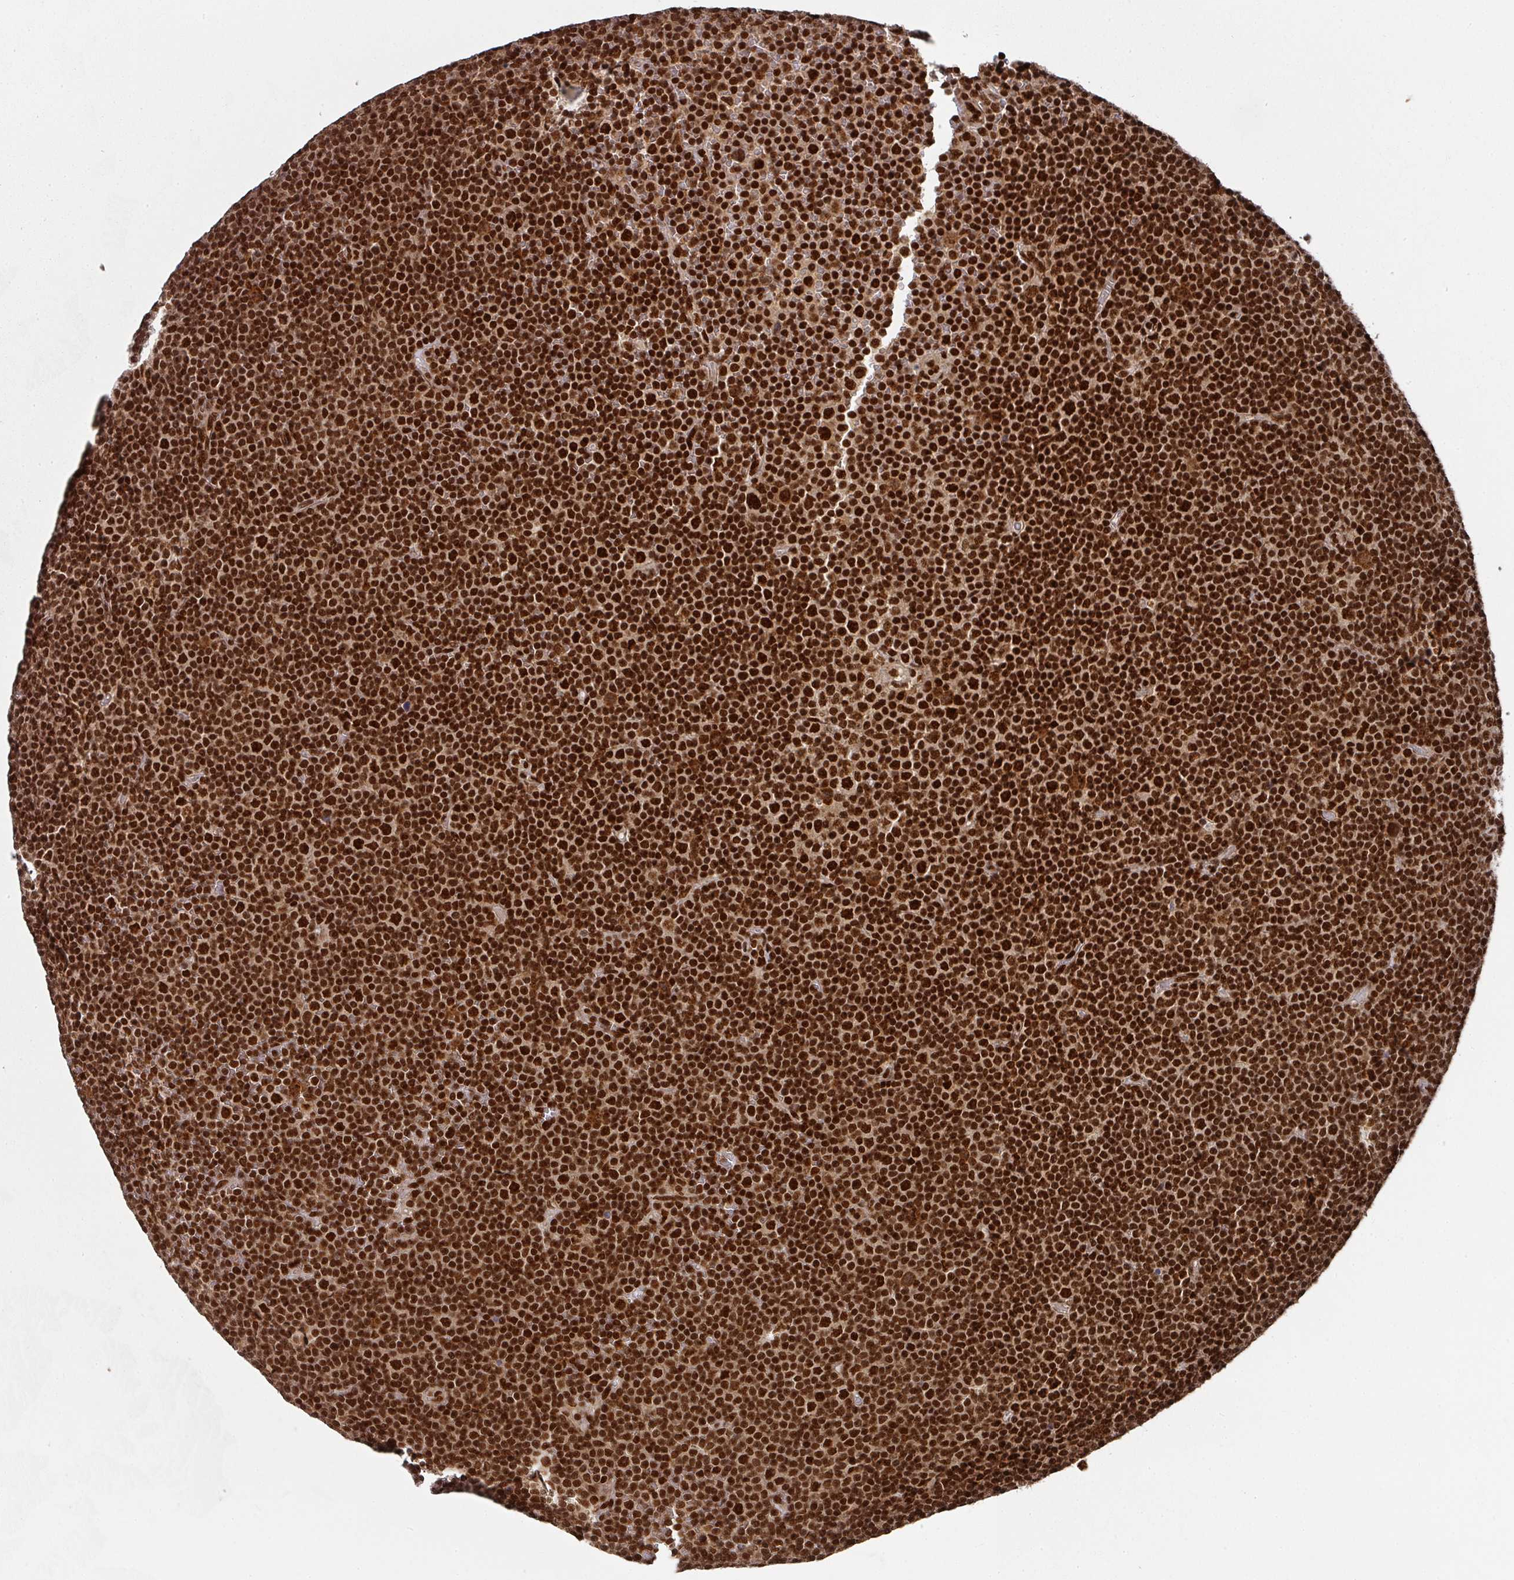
{"staining": {"intensity": "strong", "quantity": ">75%", "location": "nuclear"}, "tissue": "lymphoma", "cell_type": "Tumor cells", "image_type": "cancer", "snomed": [{"axis": "morphology", "description": "Malignant lymphoma, non-Hodgkin's type, Low grade"}, {"axis": "topography", "description": "Lymph node"}], "caption": "Protein expression analysis of human lymphoma reveals strong nuclear staining in approximately >75% of tumor cells. Immunohistochemistry (ihc) stains the protein of interest in brown and the nuclei are stained blue.", "gene": "DIDO1", "patient": {"sex": "female", "age": 67}}